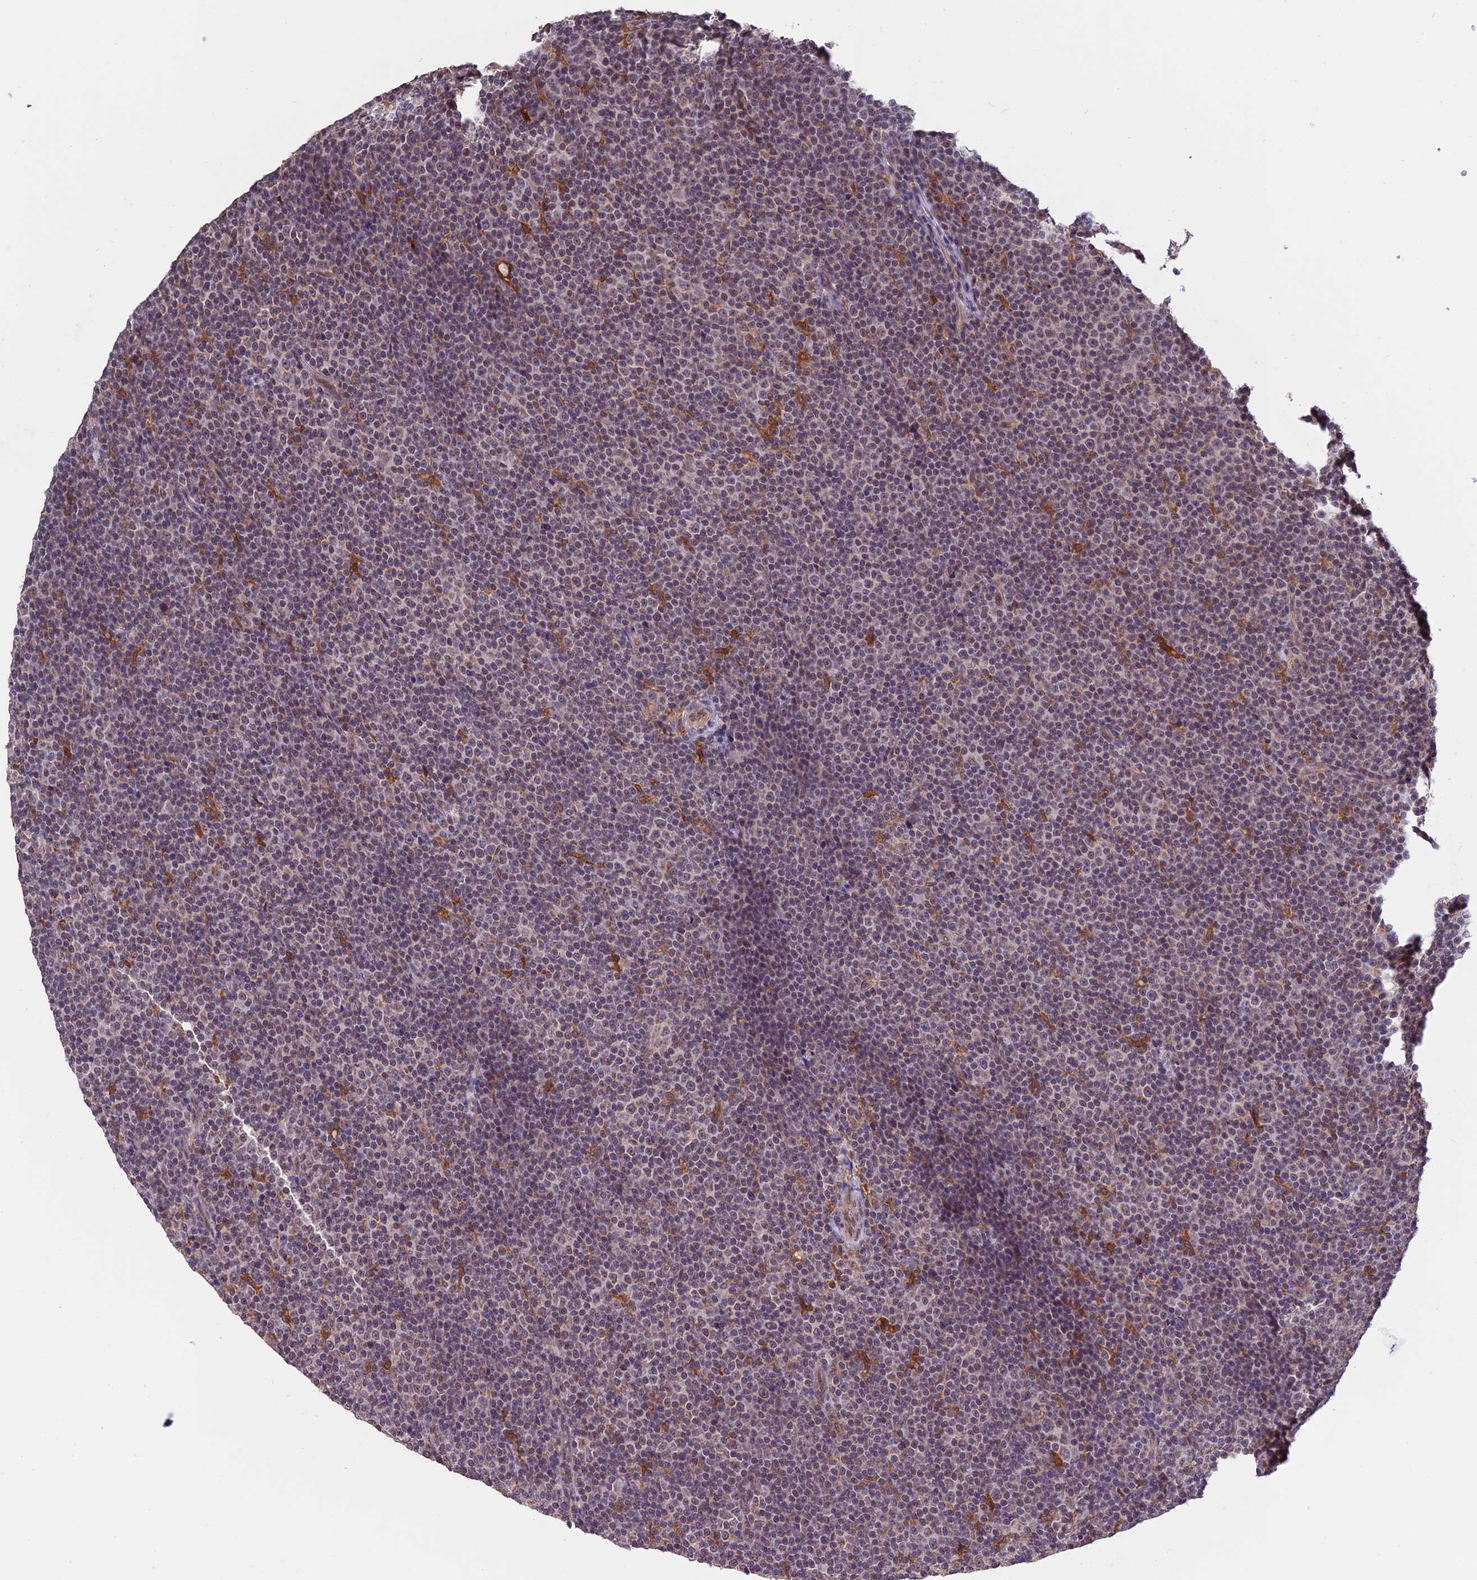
{"staining": {"intensity": "negative", "quantity": "none", "location": "none"}, "tissue": "lymphoma", "cell_type": "Tumor cells", "image_type": "cancer", "snomed": [{"axis": "morphology", "description": "Malignant lymphoma, non-Hodgkin's type, Low grade"}, {"axis": "topography", "description": "Lymph node"}], "caption": "Immunohistochemistry of malignant lymphoma, non-Hodgkin's type (low-grade) reveals no expression in tumor cells.", "gene": "MNS1", "patient": {"sex": "female", "age": 67}}